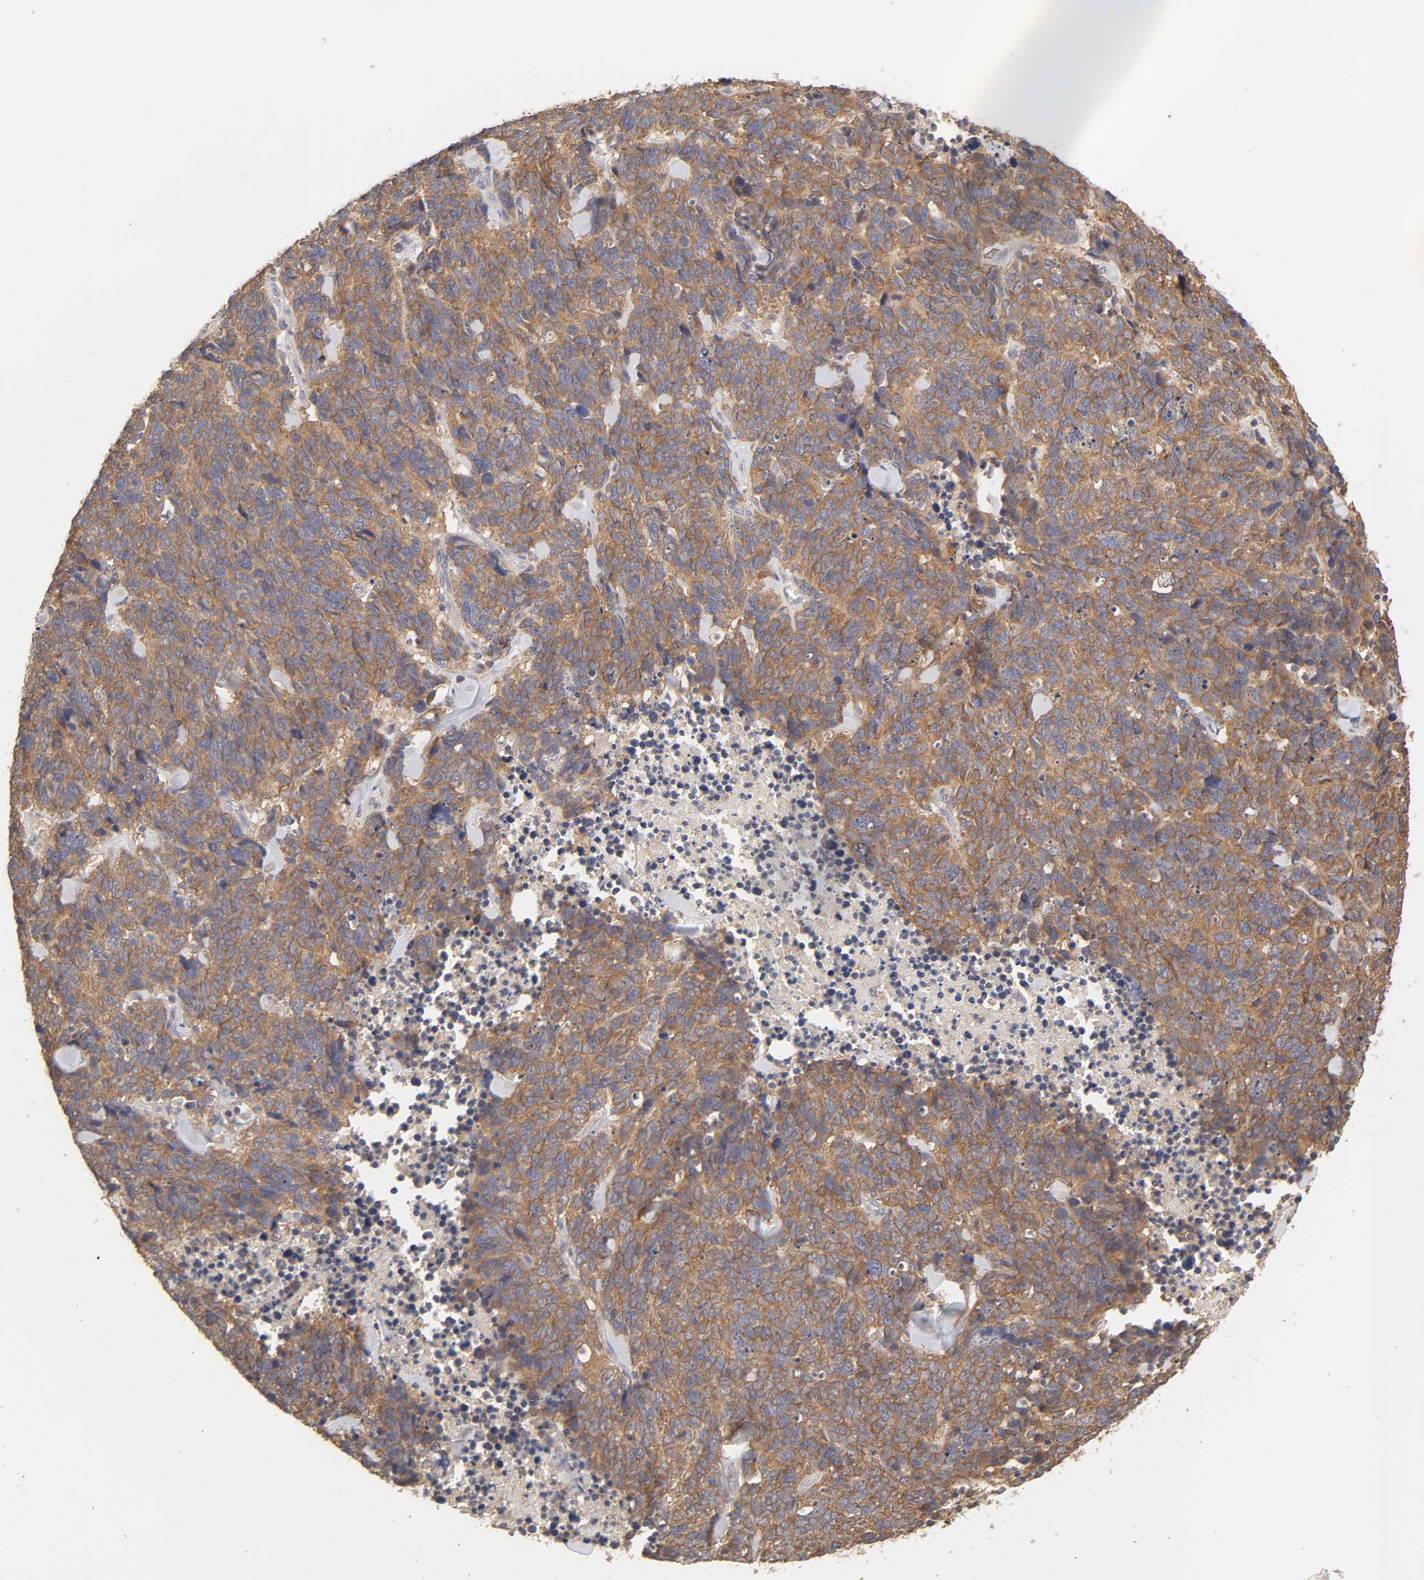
{"staining": {"intensity": "moderate", "quantity": ">75%", "location": "cytoplasmic/membranous"}, "tissue": "lung cancer", "cell_type": "Tumor cells", "image_type": "cancer", "snomed": [{"axis": "morphology", "description": "Neoplasm, malignant, NOS"}, {"axis": "topography", "description": "Lung"}], "caption": "Protein expression analysis of human lung neoplasm (malignant) reveals moderate cytoplasmic/membranous positivity in approximately >75% of tumor cells. Immunohistochemistry (ihc) stains the protein in brown and the nuclei are stained blue.", "gene": "AP1G2", "patient": {"sex": "female", "age": 58}}